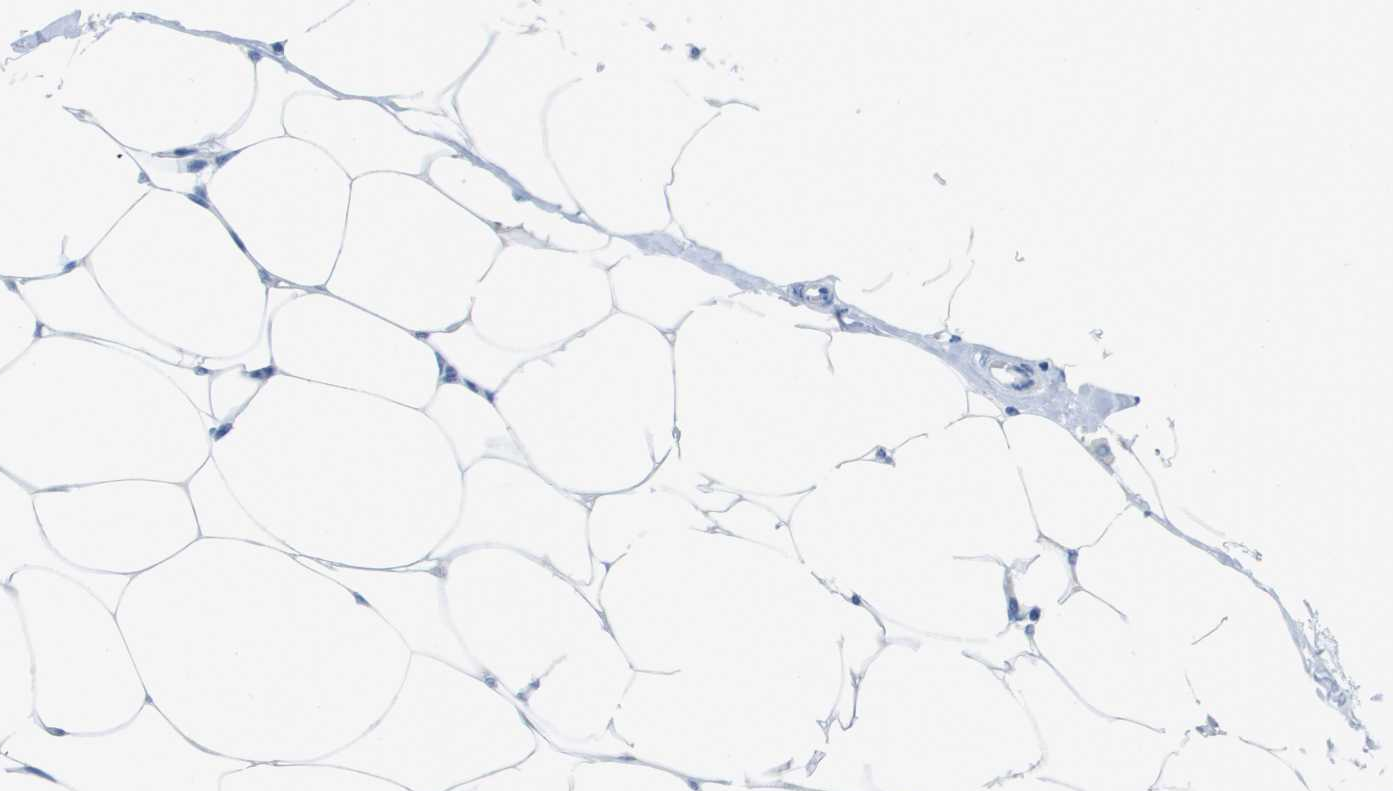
{"staining": {"intensity": "negative", "quantity": "none", "location": "none"}, "tissue": "breast cancer", "cell_type": "Tumor cells", "image_type": "cancer", "snomed": [{"axis": "morphology", "description": "Lobular carcinoma"}, {"axis": "topography", "description": "Breast"}], "caption": "Tumor cells show no significant positivity in breast cancer. Brightfield microscopy of immunohistochemistry (IHC) stained with DAB (3,3'-diaminobenzidine) (brown) and hematoxylin (blue), captured at high magnification.", "gene": "GPR18", "patient": {"sex": "female", "age": 51}}